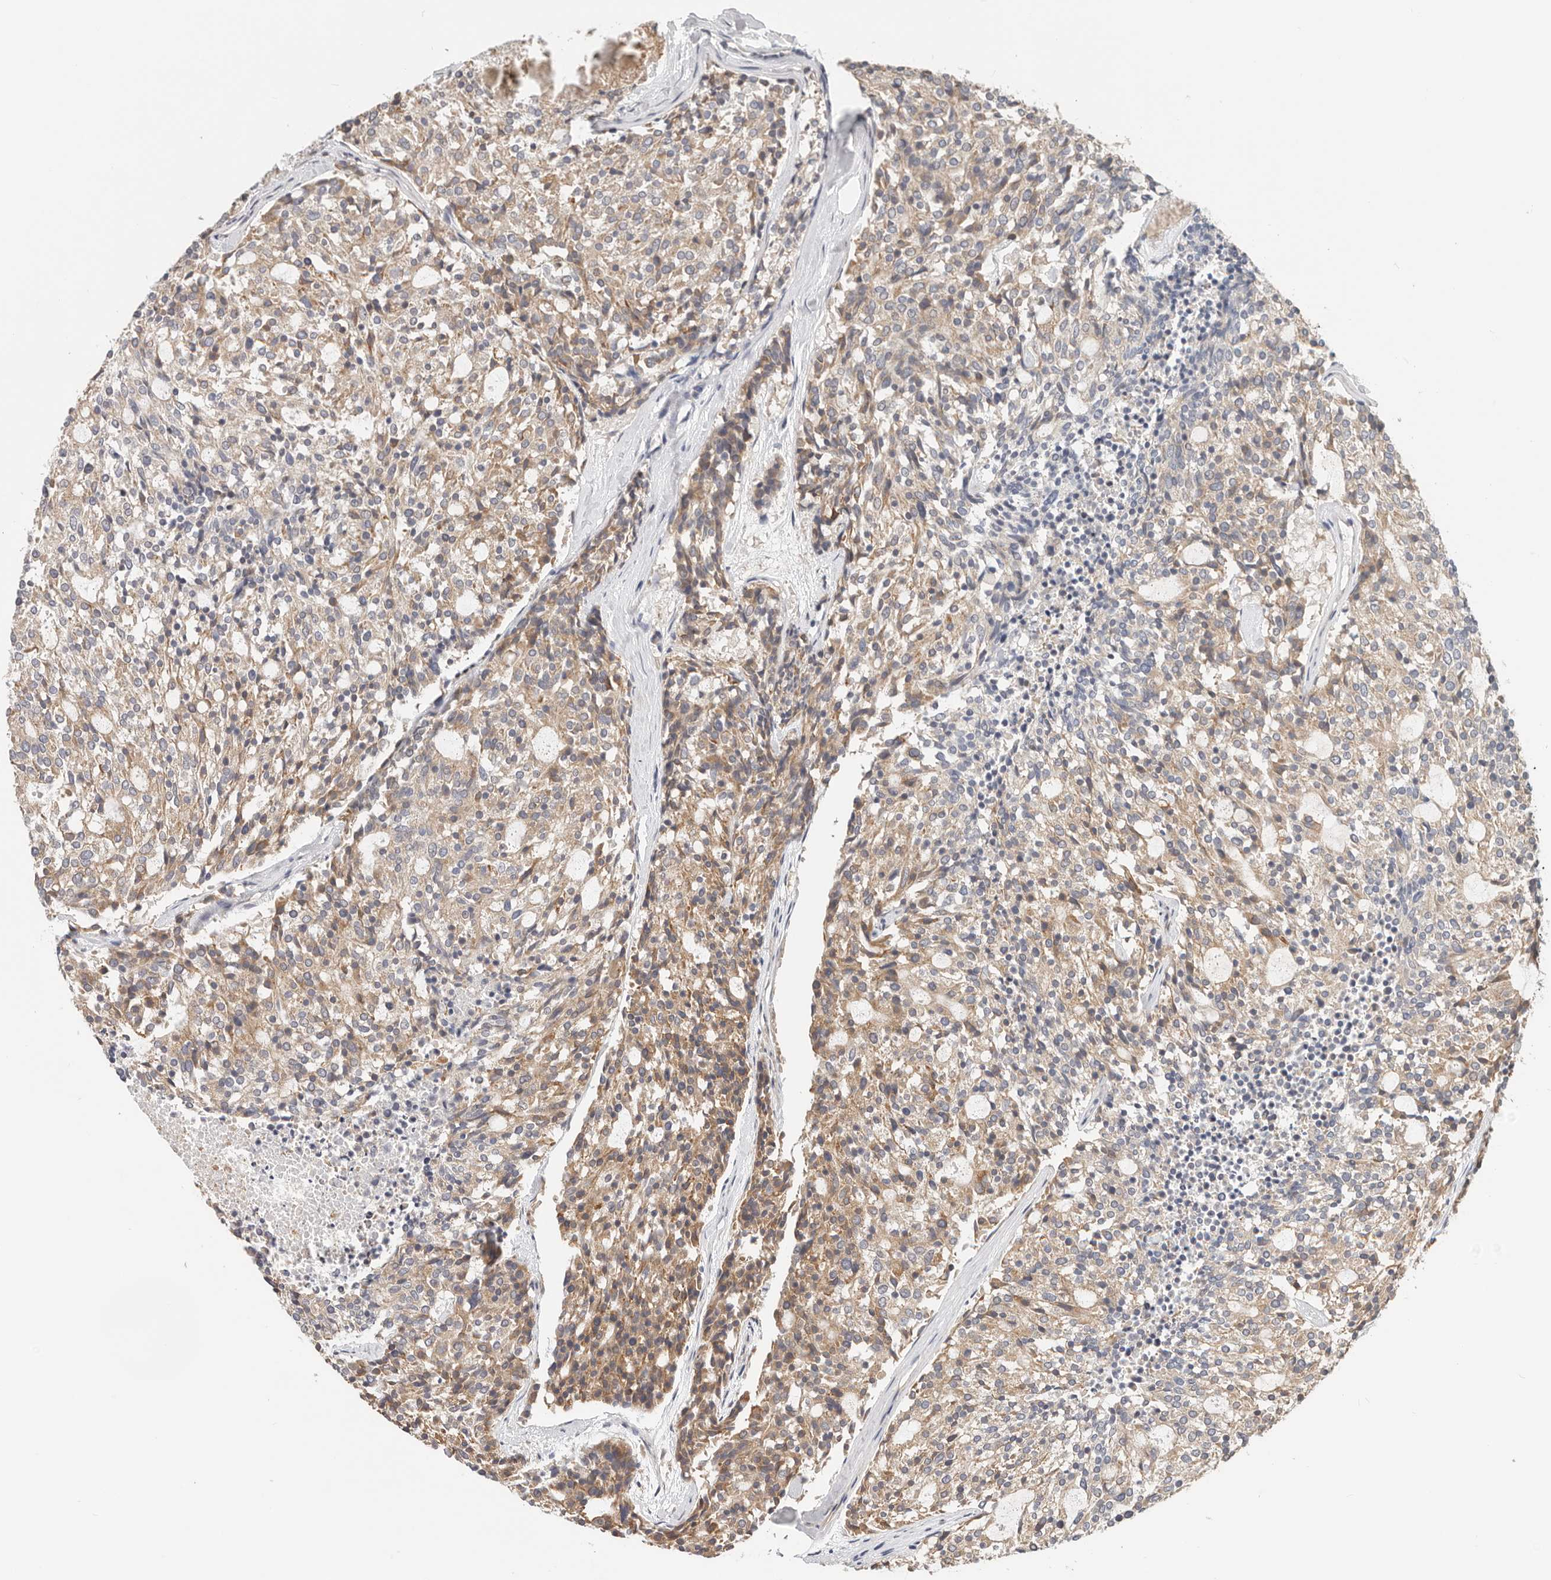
{"staining": {"intensity": "moderate", "quantity": ">75%", "location": "cytoplasmic/membranous"}, "tissue": "carcinoid", "cell_type": "Tumor cells", "image_type": "cancer", "snomed": [{"axis": "morphology", "description": "Carcinoid, malignant, NOS"}, {"axis": "topography", "description": "Pancreas"}], "caption": "IHC image of carcinoid (malignant) stained for a protein (brown), which reveals medium levels of moderate cytoplasmic/membranous expression in approximately >75% of tumor cells.", "gene": "AFDN", "patient": {"sex": "female", "age": 54}}